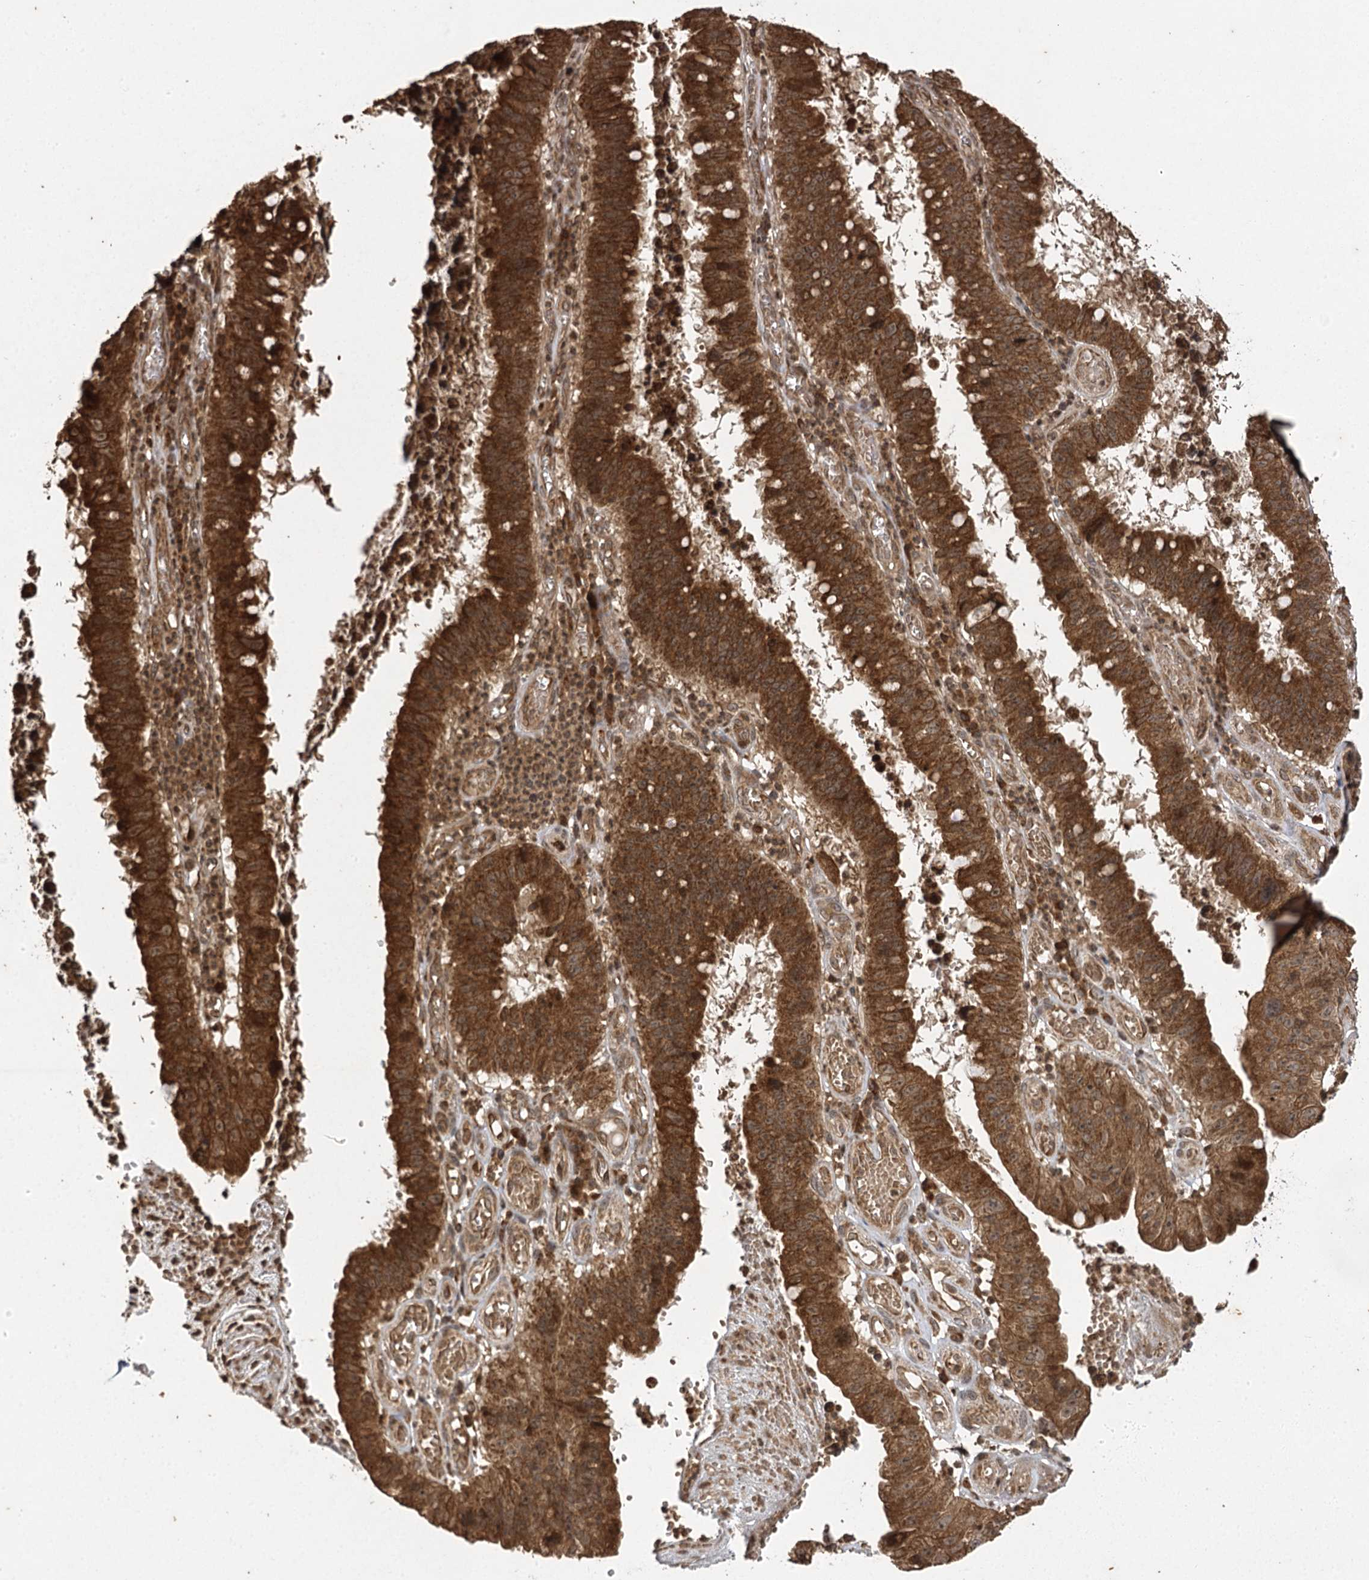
{"staining": {"intensity": "strong", "quantity": ">75%", "location": "cytoplasmic/membranous,nuclear"}, "tissue": "stomach cancer", "cell_type": "Tumor cells", "image_type": "cancer", "snomed": [{"axis": "morphology", "description": "Adenocarcinoma, NOS"}, {"axis": "topography", "description": "Stomach"}], "caption": "The image displays a brown stain indicating the presence of a protein in the cytoplasmic/membranous and nuclear of tumor cells in stomach cancer.", "gene": "IL11RA", "patient": {"sex": "male", "age": 59}}